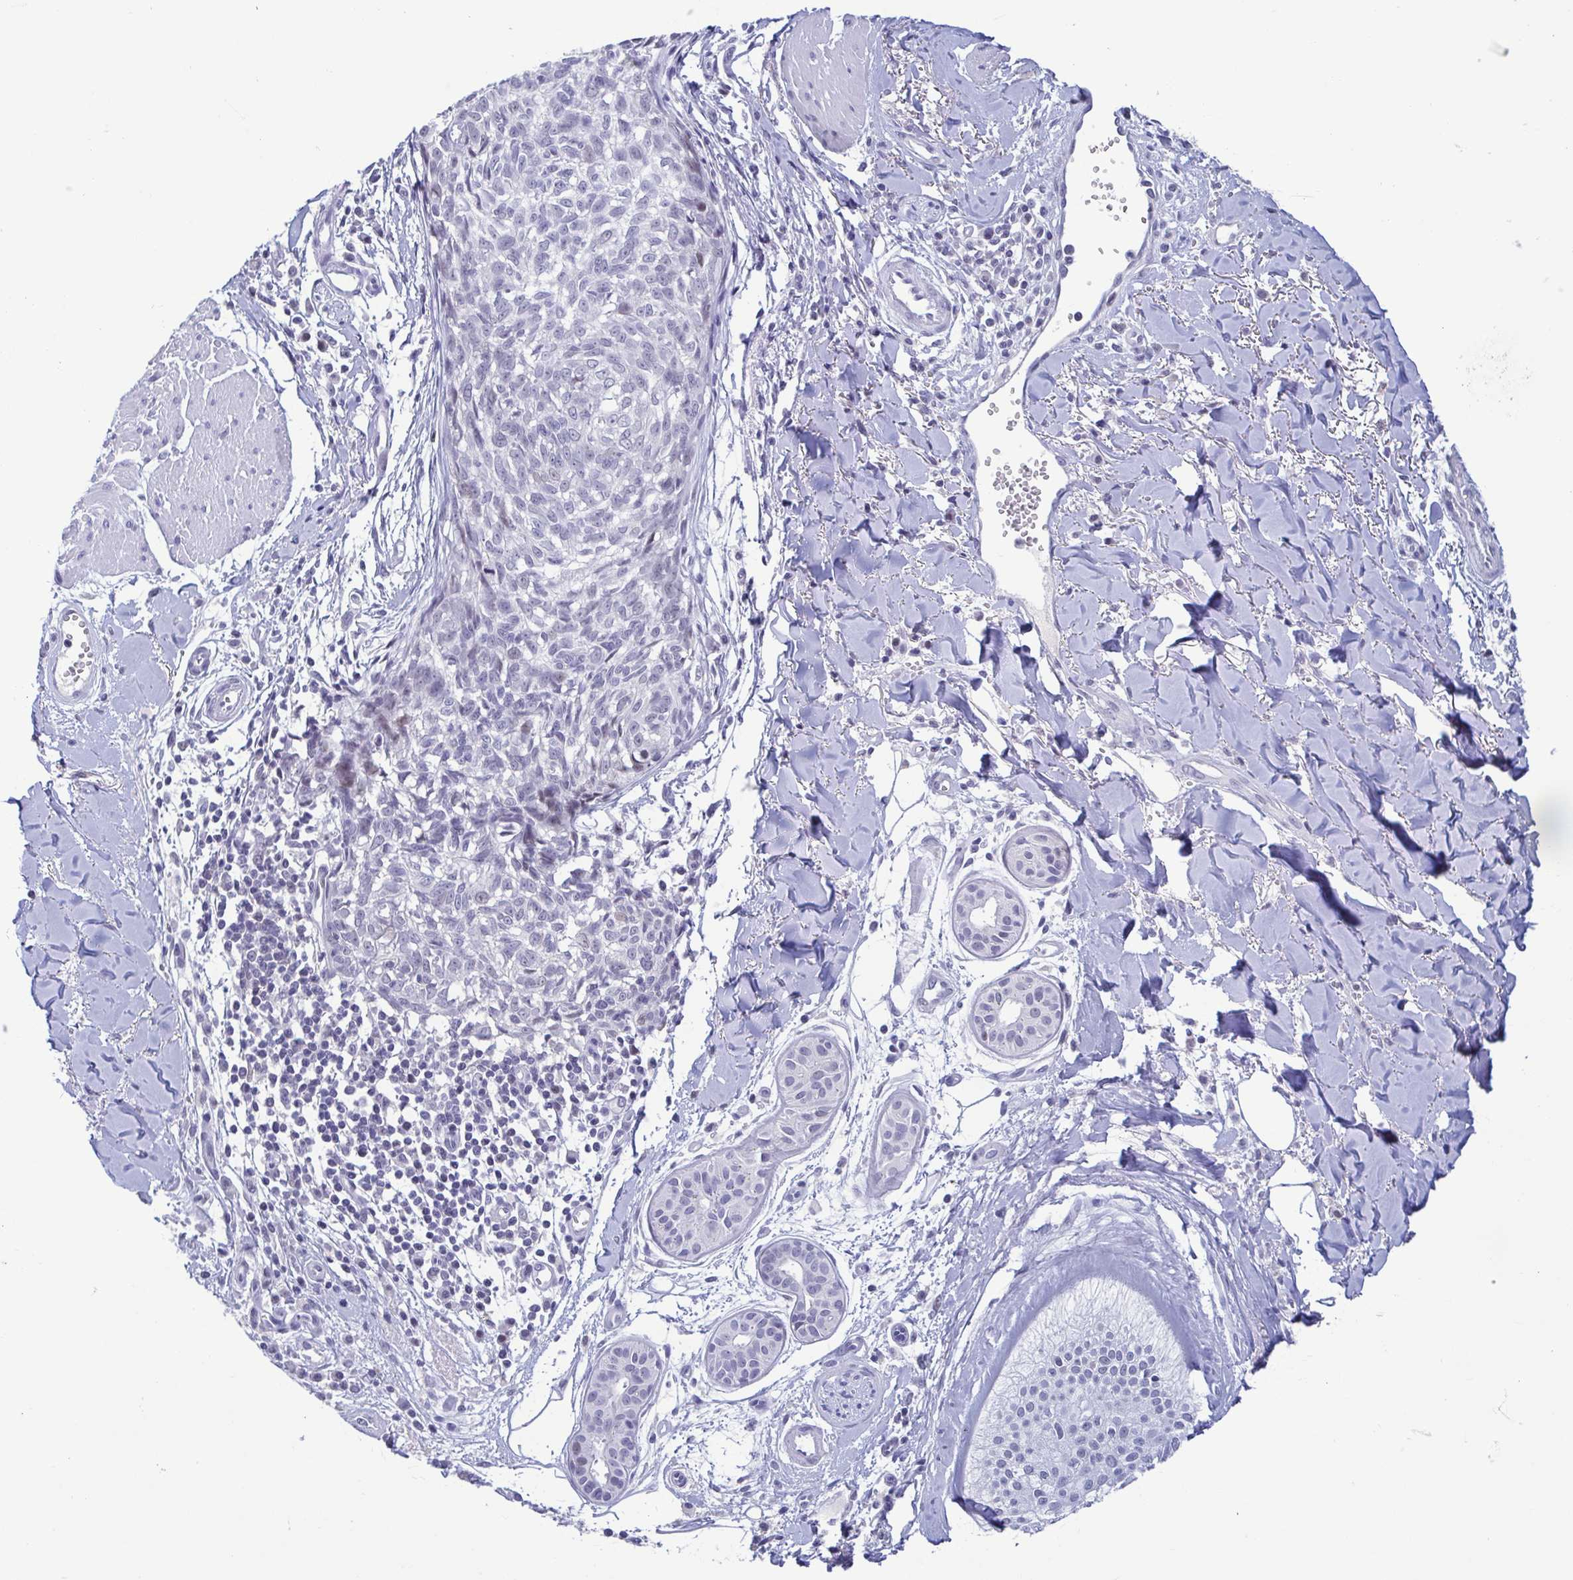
{"staining": {"intensity": "negative", "quantity": "none", "location": "none"}, "tissue": "melanoma", "cell_type": "Tumor cells", "image_type": "cancer", "snomed": [{"axis": "morphology", "description": "Malignant melanoma, NOS"}, {"axis": "topography", "description": "Skin"}], "caption": "Tumor cells are negative for protein expression in human malignant melanoma. (Brightfield microscopy of DAB (3,3'-diaminobenzidine) IHC at high magnification).", "gene": "PERM1", "patient": {"sex": "male", "age": 48}}